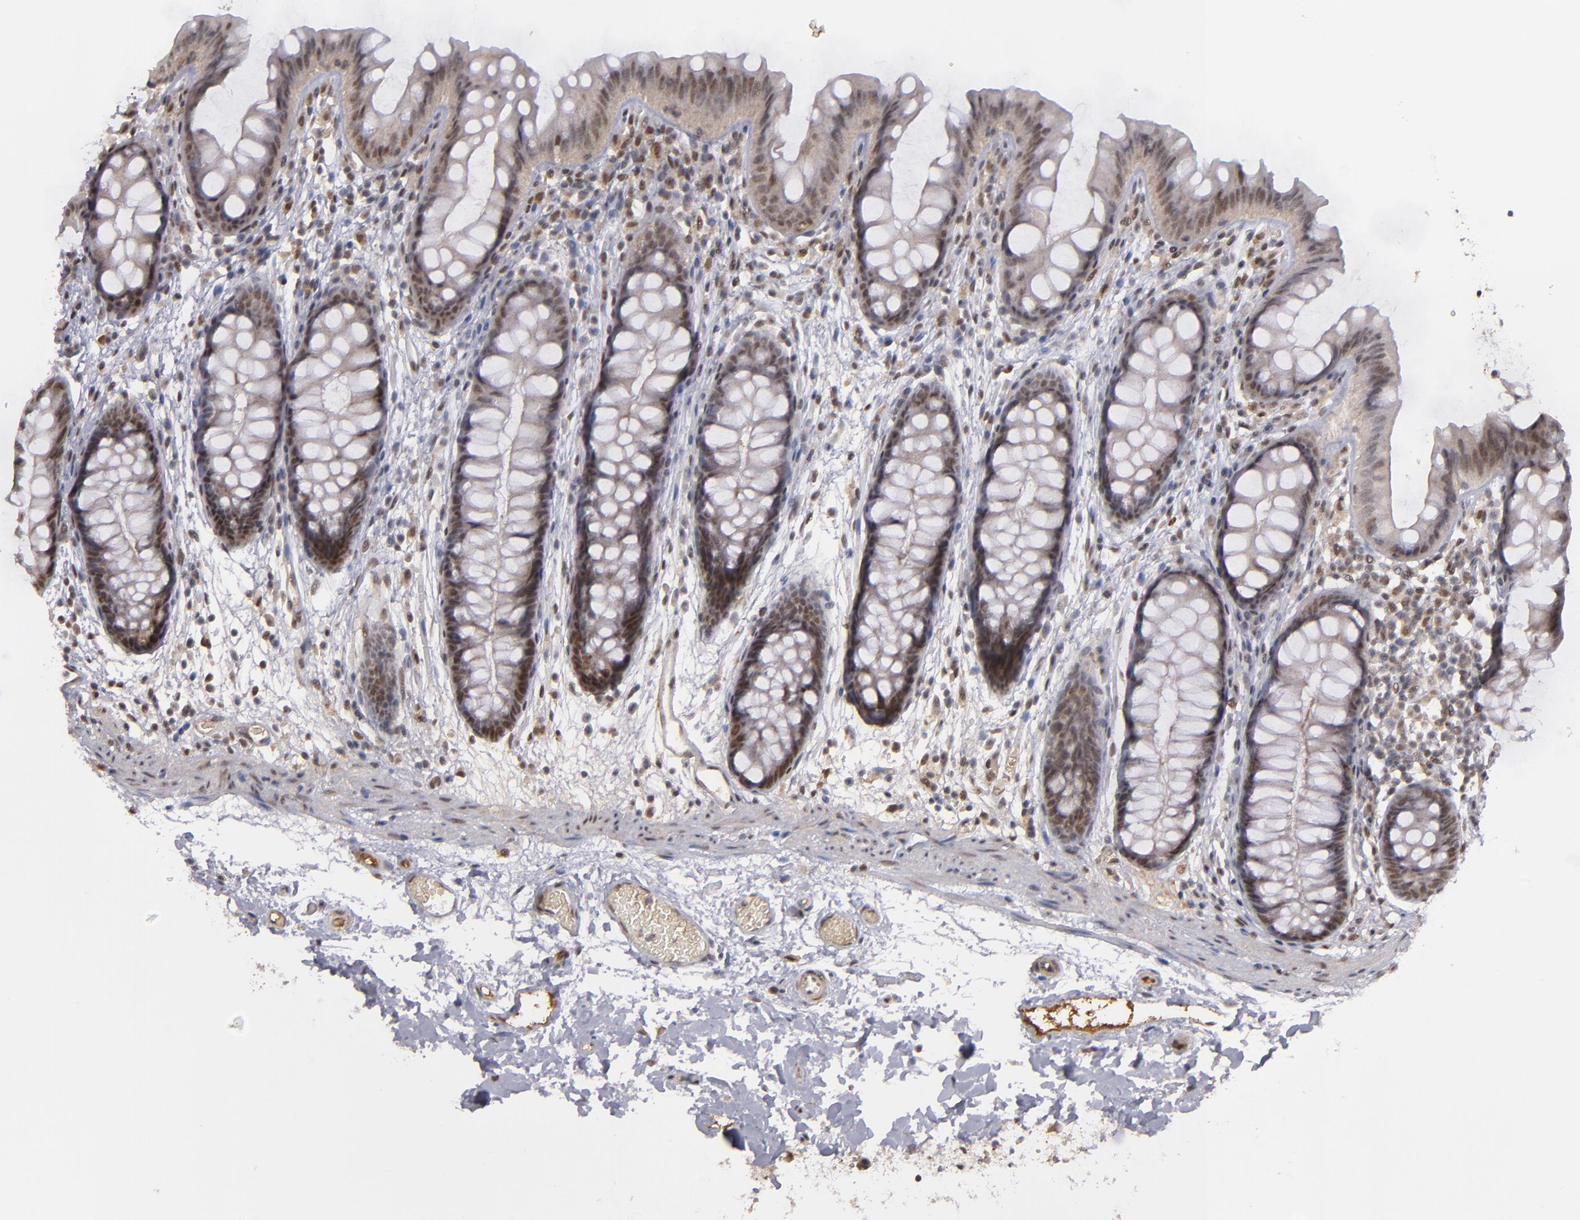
{"staining": {"intensity": "moderate", "quantity": ">75%", "location": "nuclear"}, "tissue": "colon", "cell_type": "Endothelial cells", "image_type": "normal", "snomed": [{"axis": "morphology", "description": "Normal tissue, NOS"}, {"axis": "topography", "description": "Smooth muscle"}, {"axis": "topography", "description": "Colon"}], "caption": "Immunohistochemistry photomicrograph of unremarkable colon: human colon stained using immunohistochemistry reveals medium levels of moderate protein expression localized specifically in the nuclear of endothelial cells, appearing as a nuclear brown color.", "gene": "ZNF234", "patient": {"sex": "male", "age": 67}}